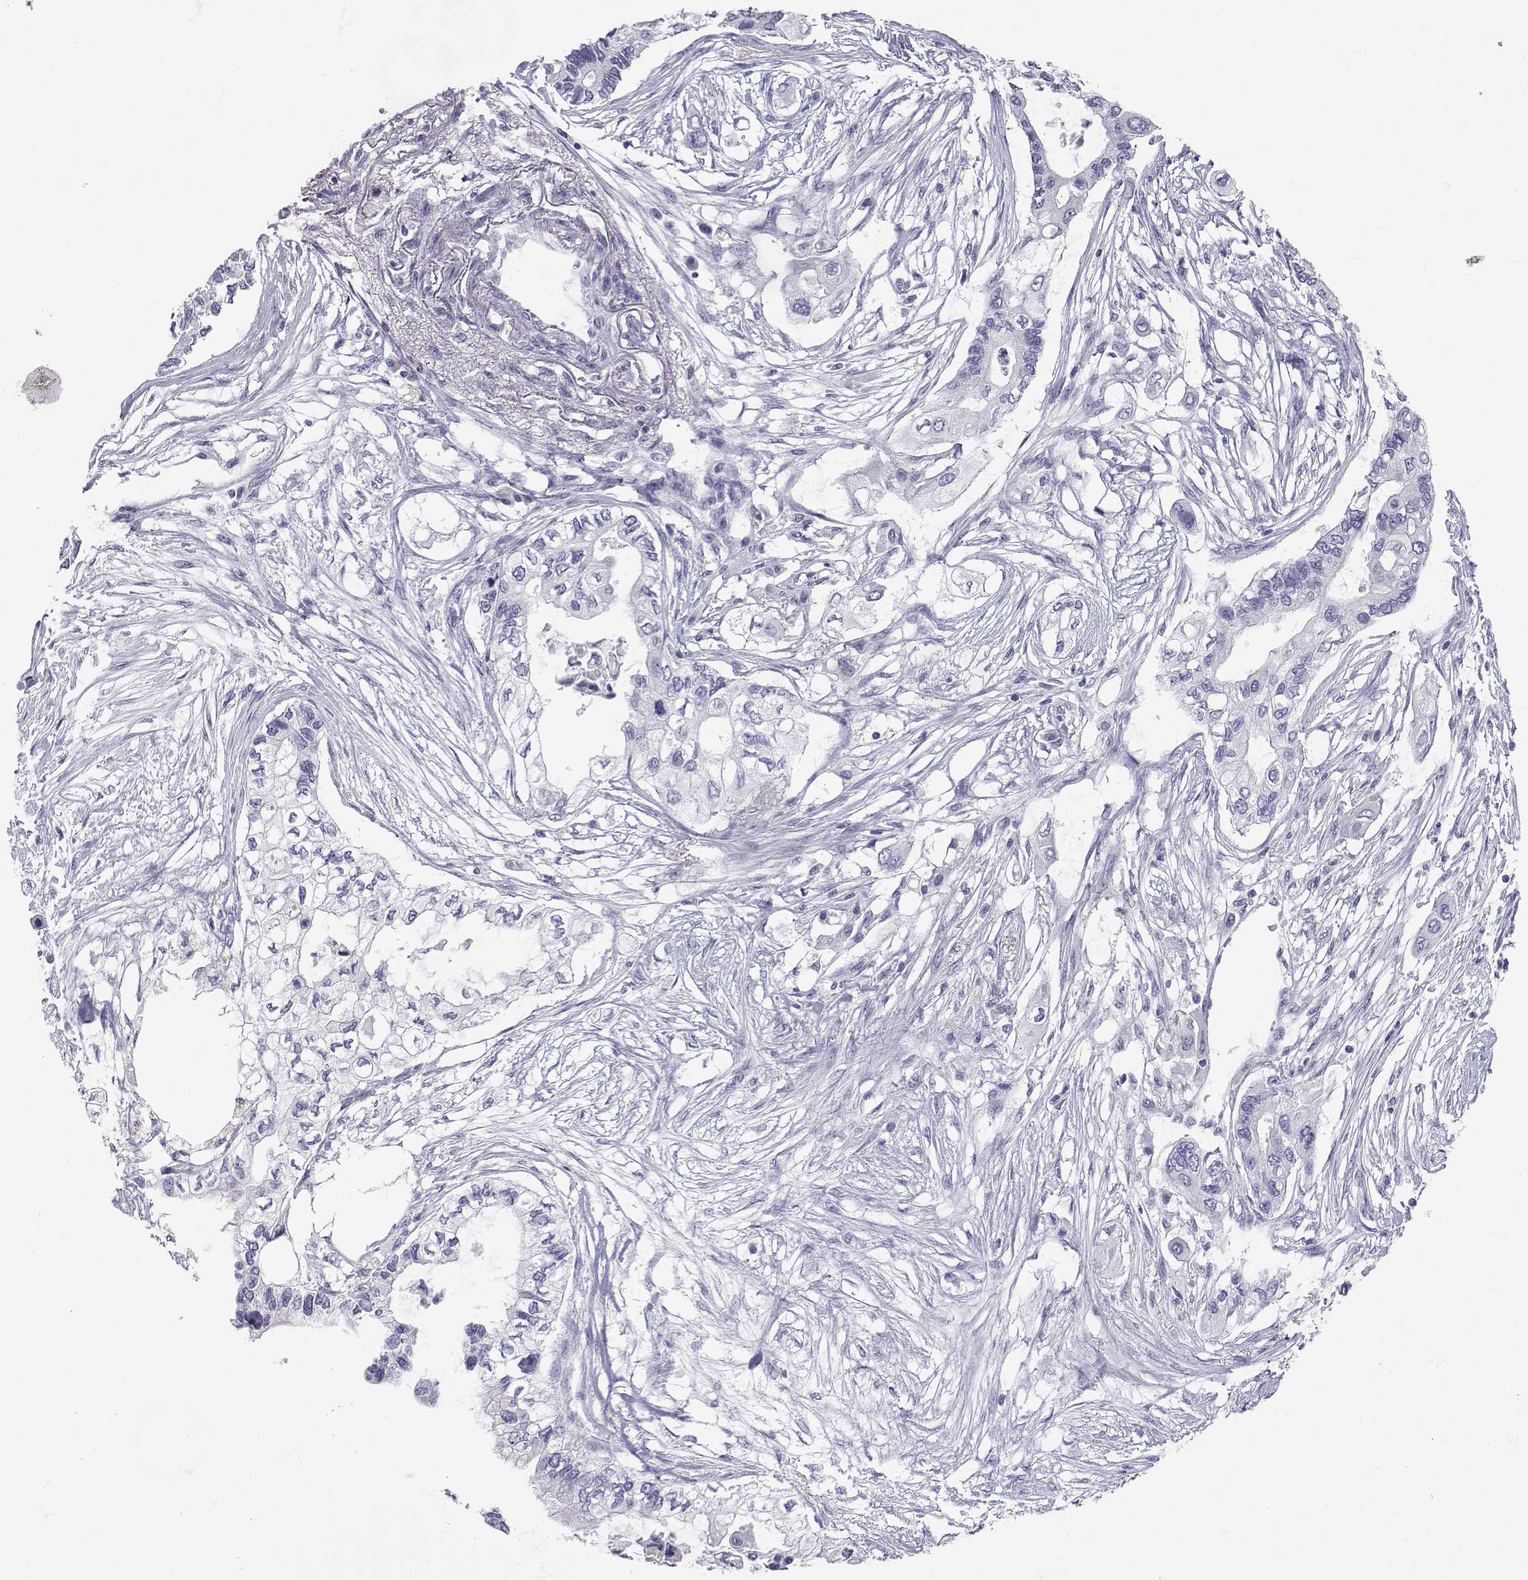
{"staining": {"intensity": "negative", "quantity": "none", "location": "none"}, "tissue": "pancreatic cancer", "cell_type": "Tumor cells", "image_type": "cancer", "snomed": [{"axis": "morphology", "description": "Adenocarcinoma, NOS"}, {"axis": "topography", "description": "Pancreas"}], "caption": "IHC photomicrograph of neoplastic tissue: pancreatic cancer stained with DAB demonstrates no significant protein staining in tumor cells. (DAB (3,3'-diaminobenzidine) immunohistochemistry (IHC), high magnification).", "gene": "SLC6A3", "patient": {"sex": "female", "age": 63}}